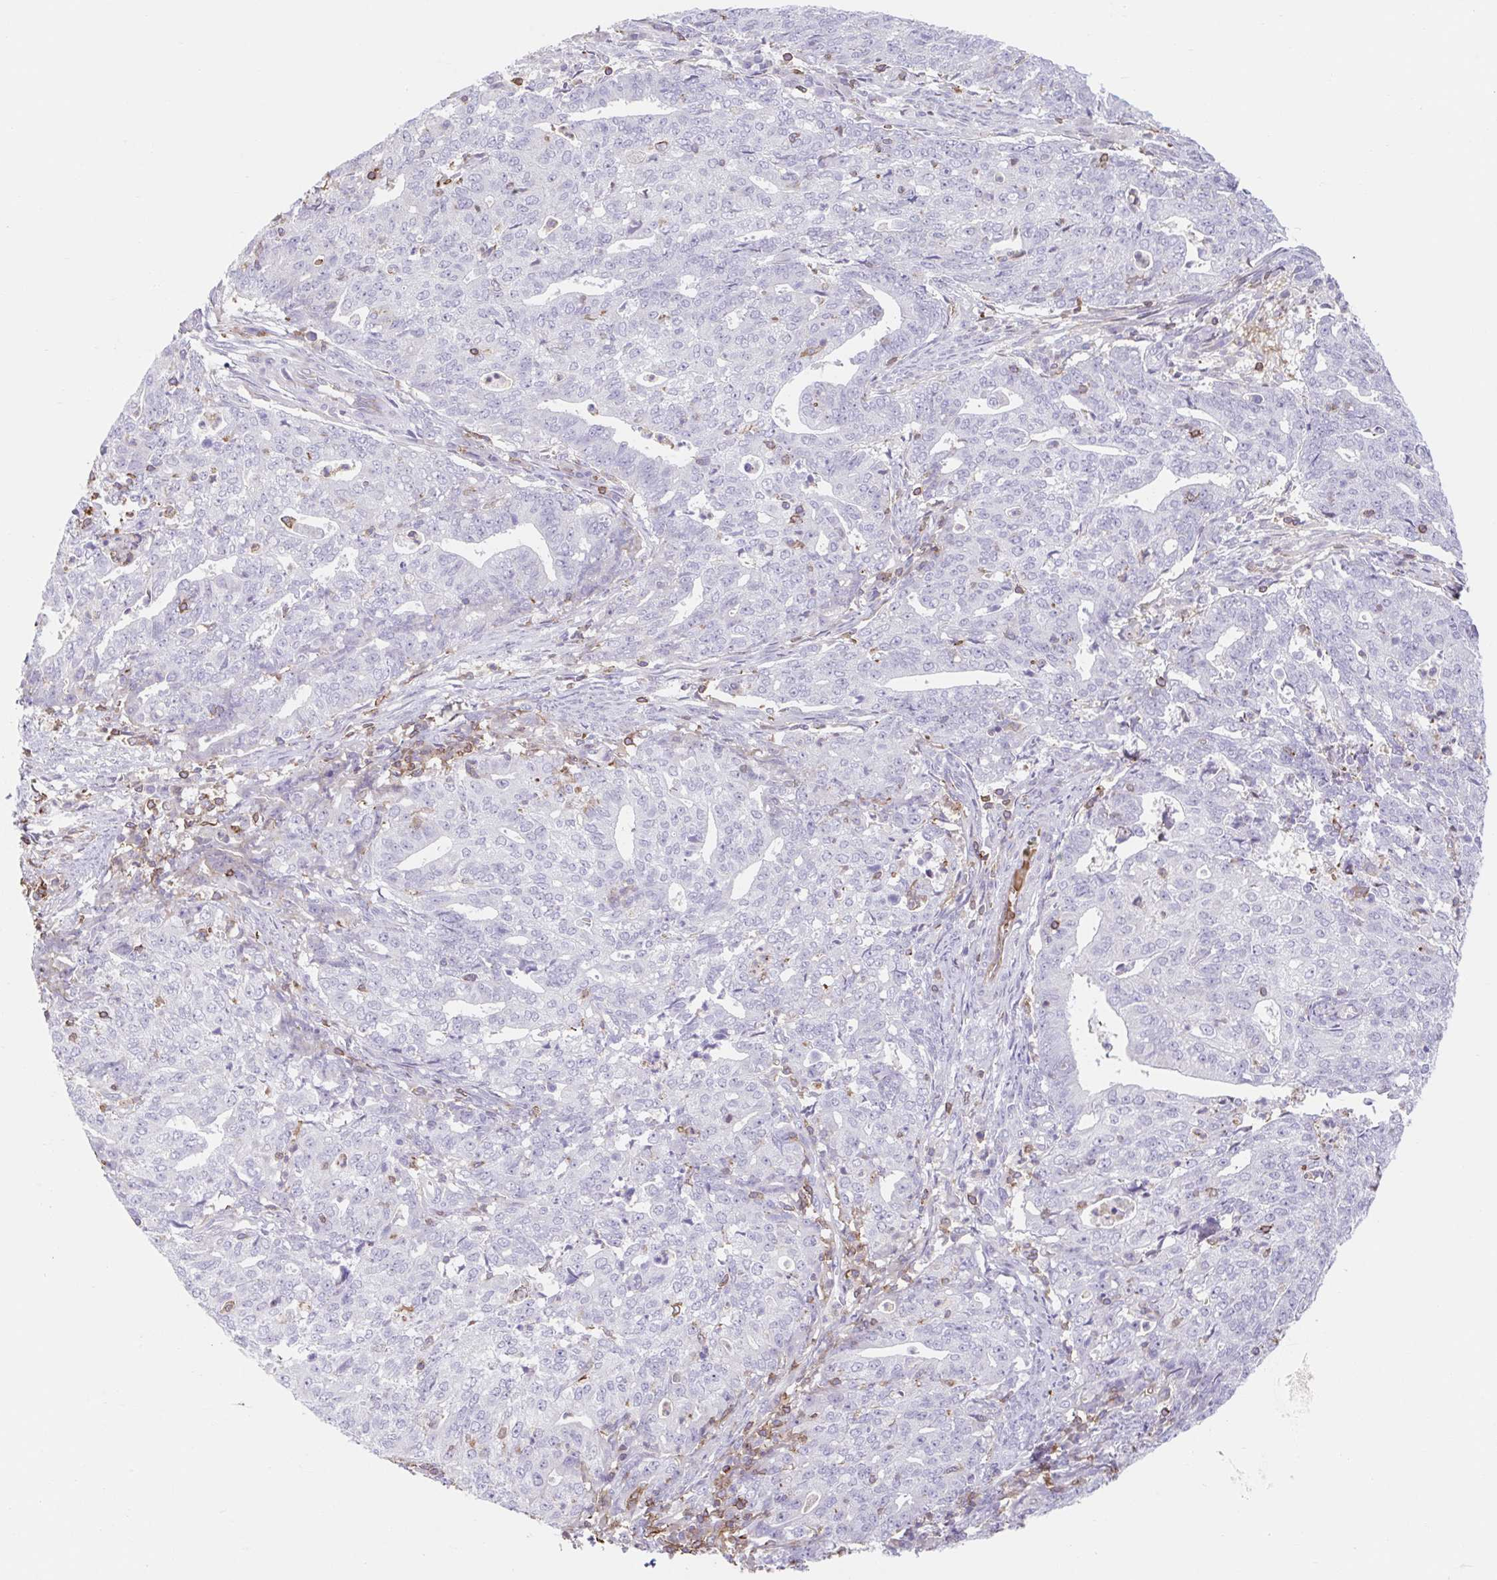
{"staining": {"intensity": "negative", "quantity": "none", "location": "none"}, "tissue": "endometrial cancer", "cell_type": "Tumor cells", "image_type": "cancer", "snomed": [{"axis": "morphology", "description": "Adenocarcinoma, NOS"}, {"axis": "topography", "description": "Endometrium"}], "caption": "The photomicrograph displays no significant staining in tumor cells of endometrial cancer (adenocarcinoma).", "gene": "TPRG1", "patient": {"sex": "female", "age": 82}}